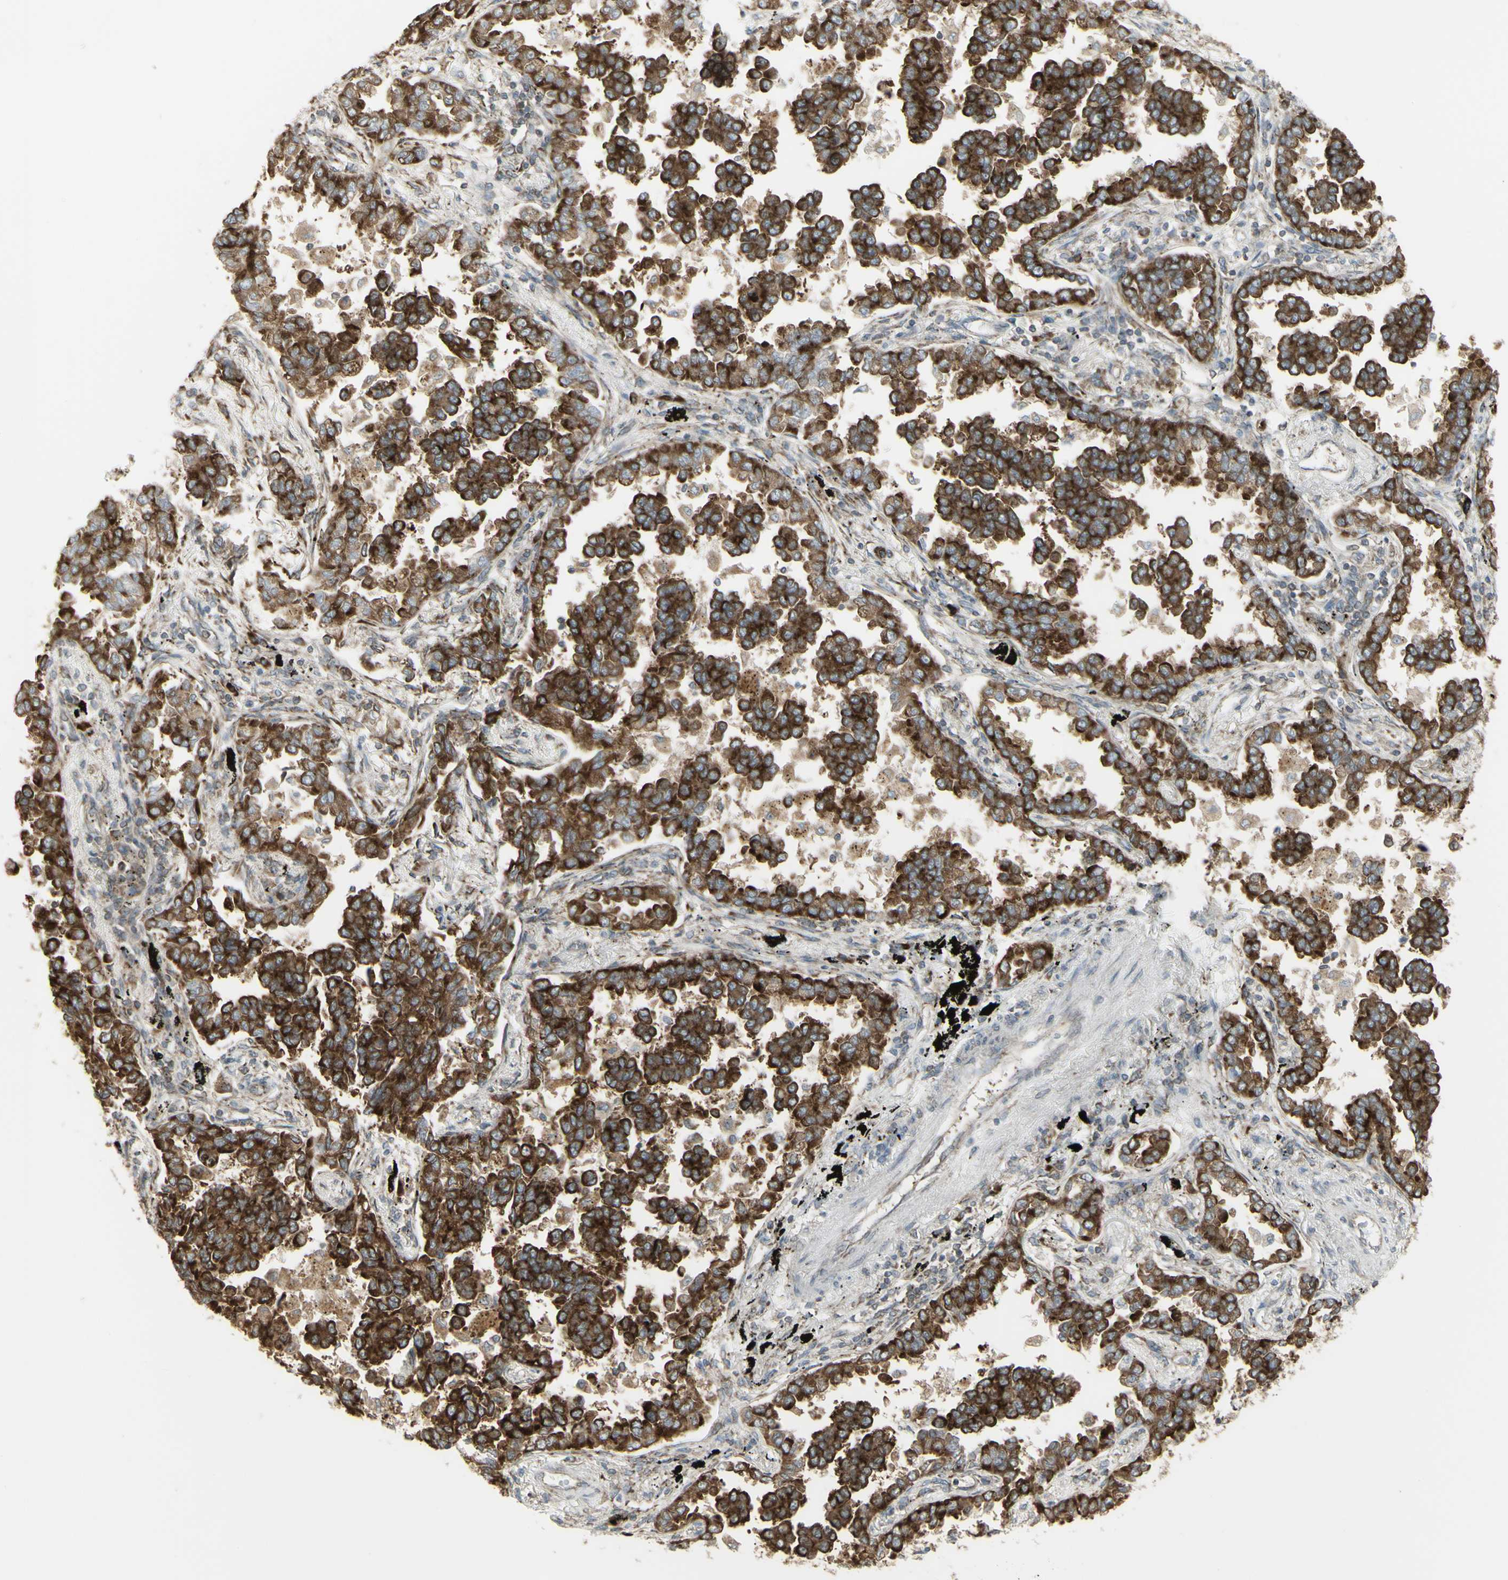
{"staining": {"intensity": "strong", "quantity": ">75%", "location": "cytoplasmic/membranous"}, "tissue": "lung cancer", "cell_type": "Tumor cells", "image_type": "cancer", "snomed": [{"axis": "morphology", "description": "Normal tissue, NOS"}, {"axis": "morphology", "description": "Adenocarcinoma, NOS"}, {"axis": "topography", "description": "Lung"}], "caption": "A brown stain labels strong cytoplasmic/membranous expression of a protein in lung cancer tumor cells.", "gene": "FKBP3", "patient": {"sex": "male", "age": 59}}